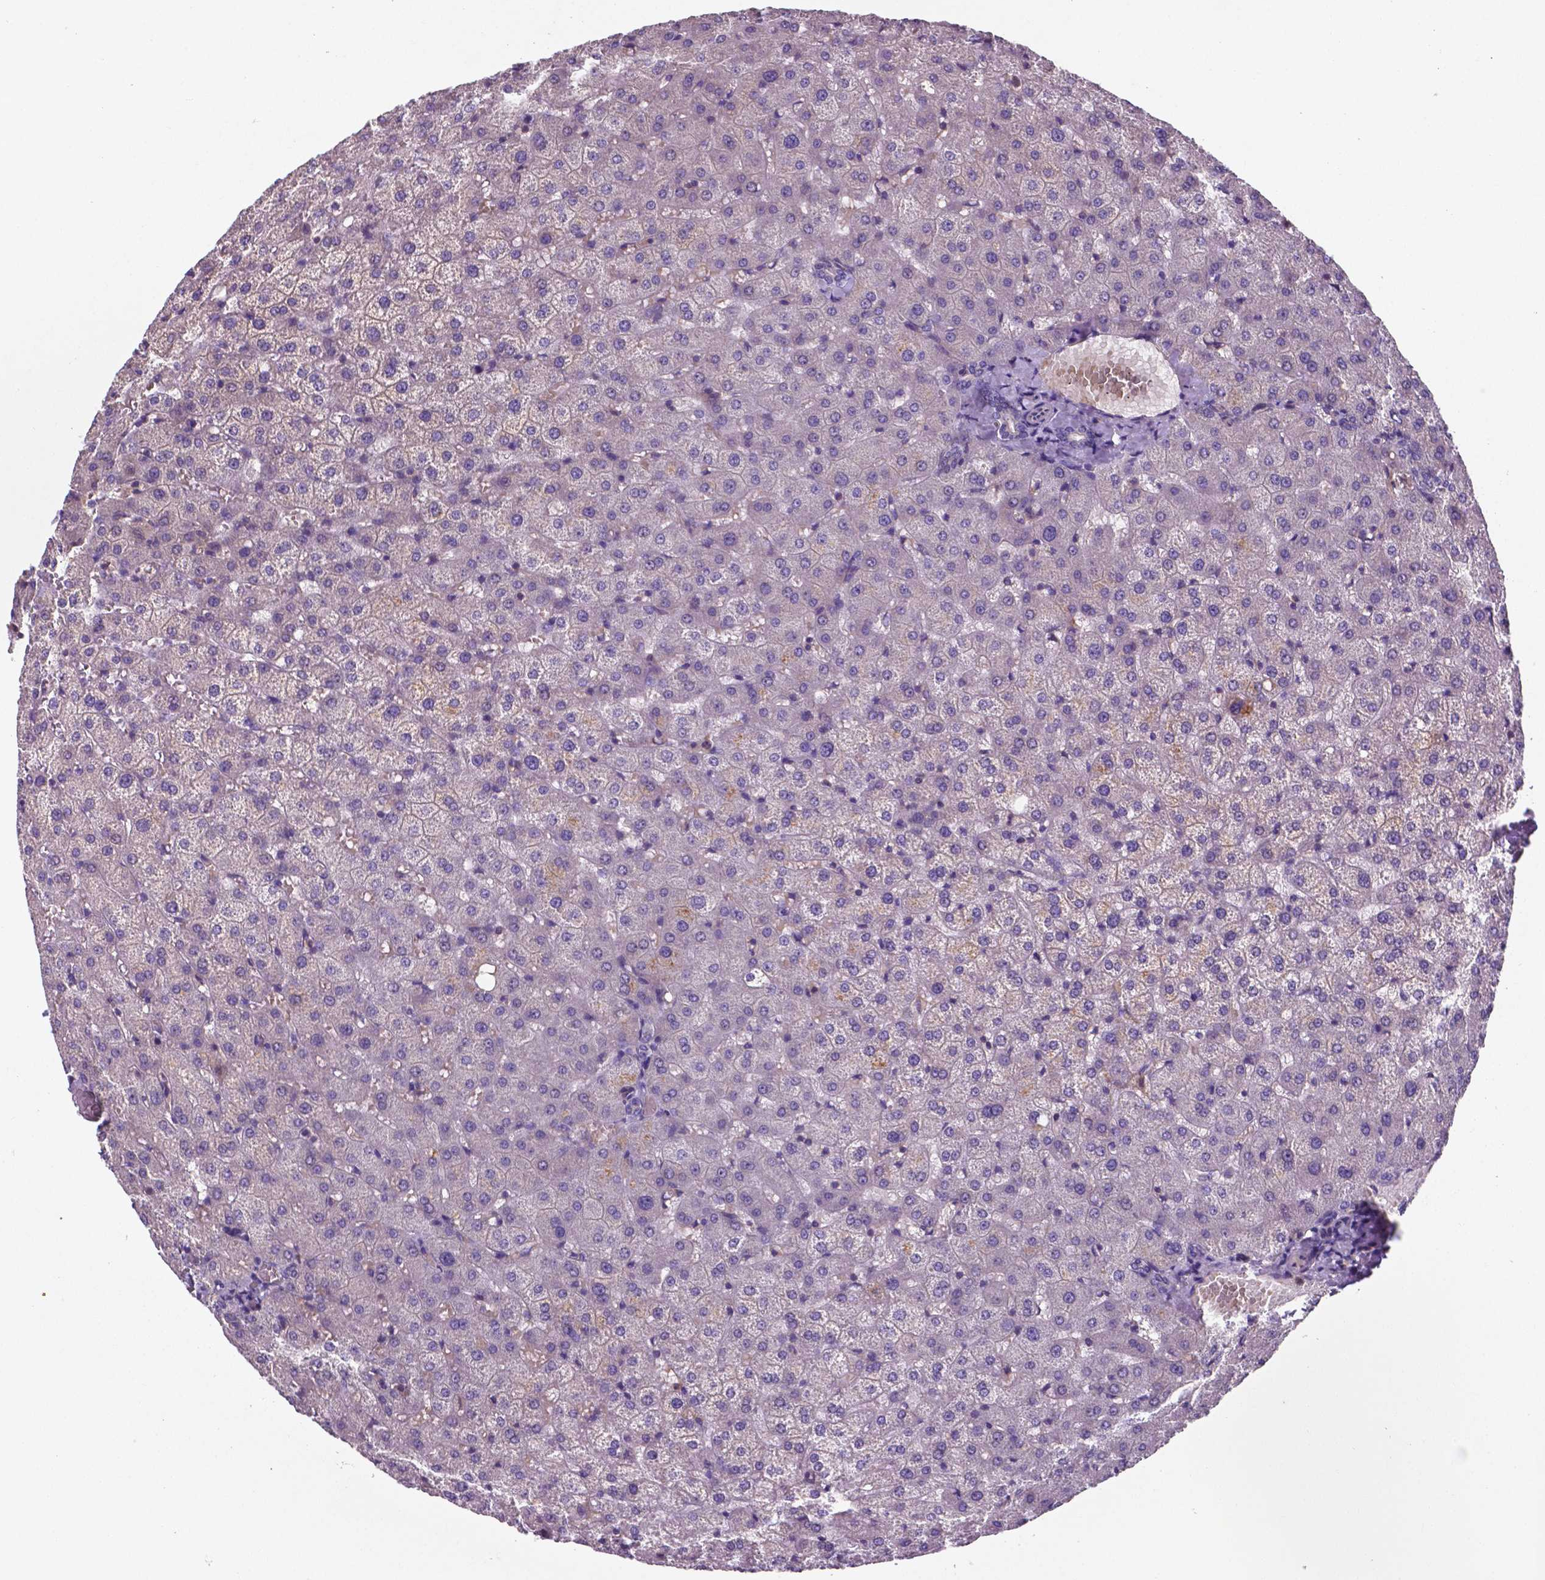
{"staining": {"intensity": "negative", "quantity": "none", "location": "none"}, "tissue": "liver", "cell_type": "Cholangiocytes", "image_type": "normal", "snomed": [{"axis": "morphology", "description": "Normal tissue, NOS"}, {"axis": "topography", "description": "Liver"}], "caption": "Immunohistochemistry micrograph of normal human liver stained for a protein (brown), which shows no expression in cholangiocytes.", "gene": "TM4SF20", "patient": {"sex": "female", "age": 50}}